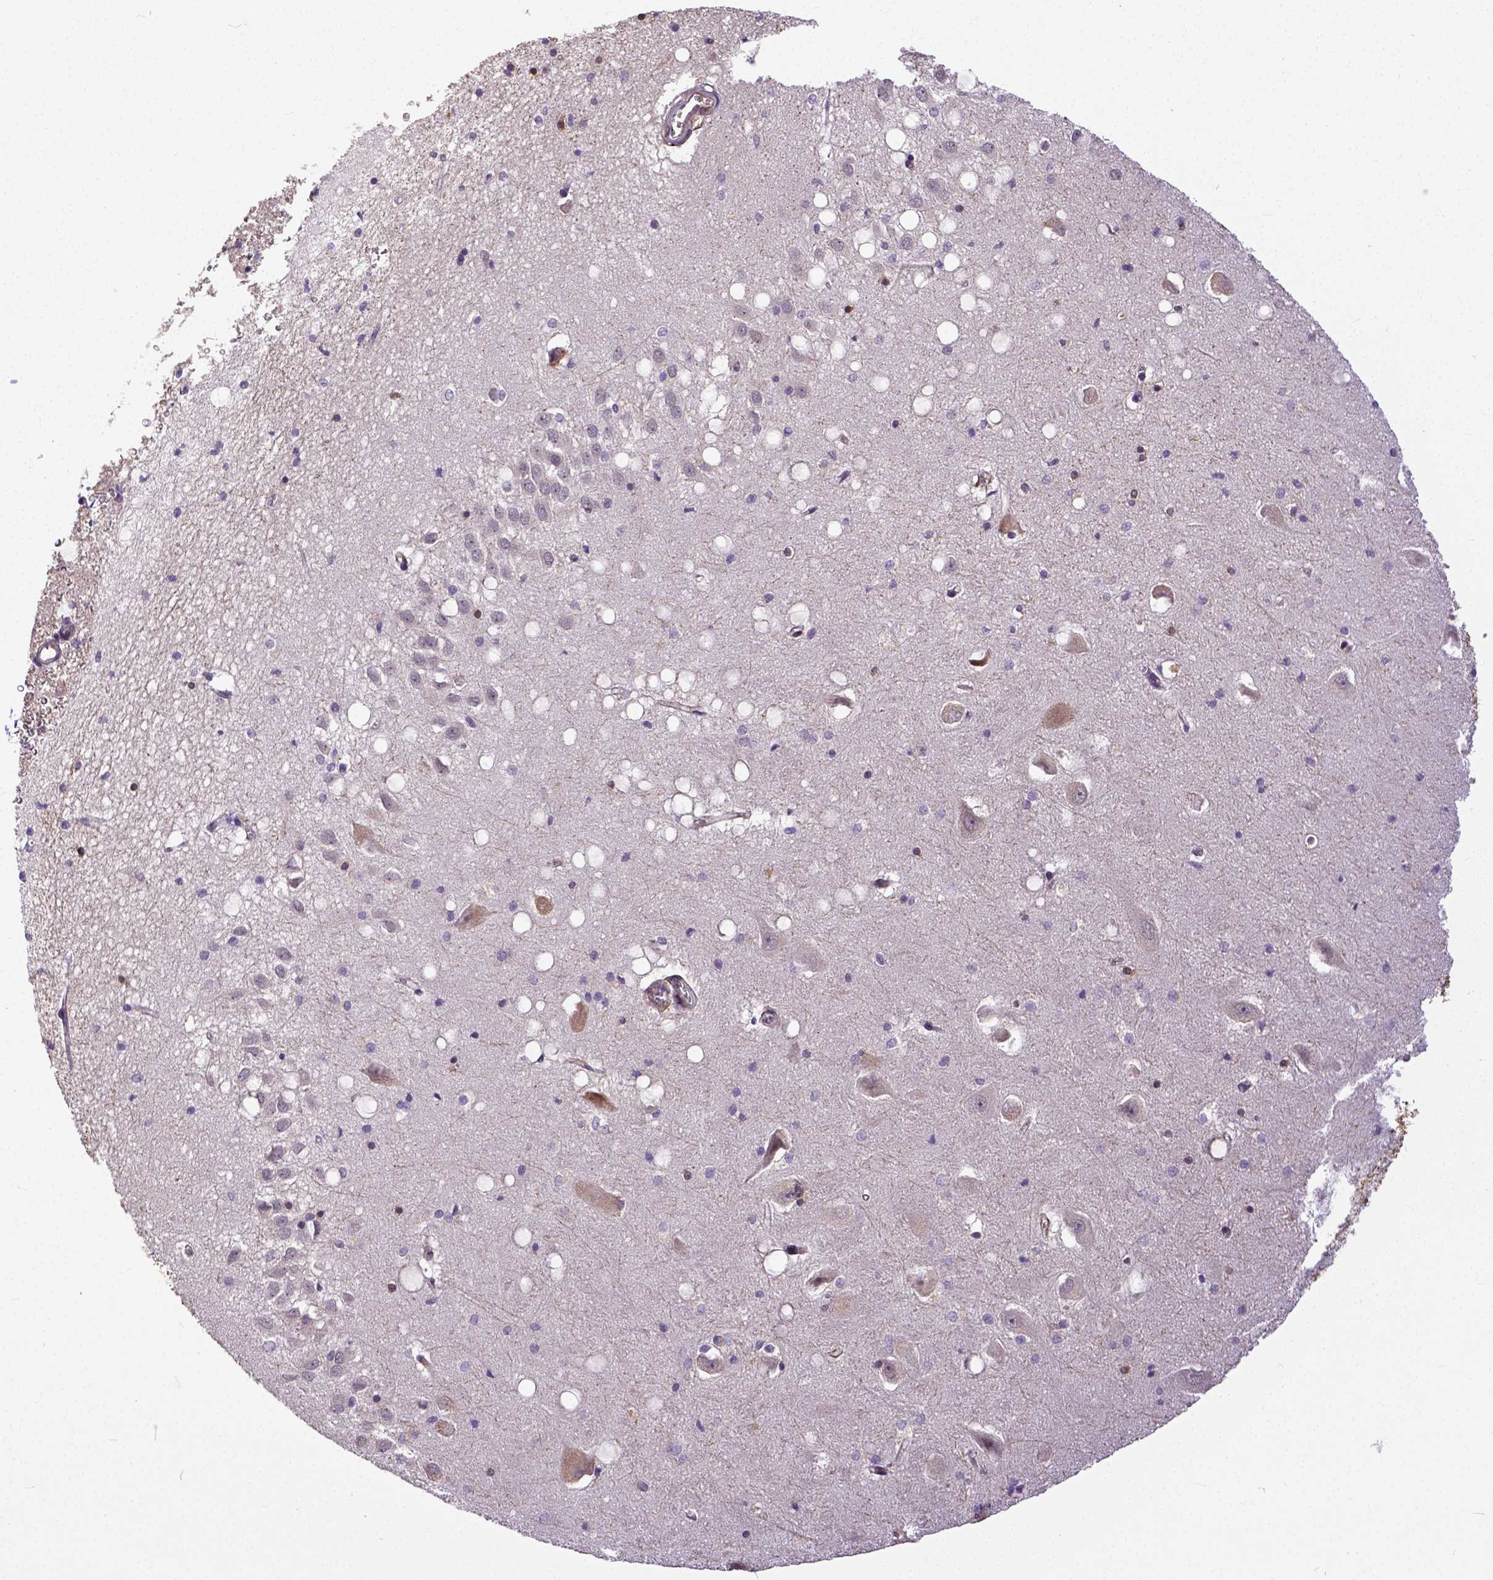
{"staining": {"intensity": "moderate", "quantity": "<25%", "location": "nuclear"}, "tissue": "hippocampus", "cell_type": "Glial cells", "image_type": "normal", "snomed": [{"axis": "morphology", "description": "Normal tissue, NOS"}, {"axis": "topography", "description": "Hippocampus"}], "caption": "Approximately <25% of glial cells in unremarkable human hippocampus display moderate nuclear protein positivity as visualized by brown immunohistochemical staining.", "gene": "DICER1", "patient": {"sex": "male", "age": 58}}